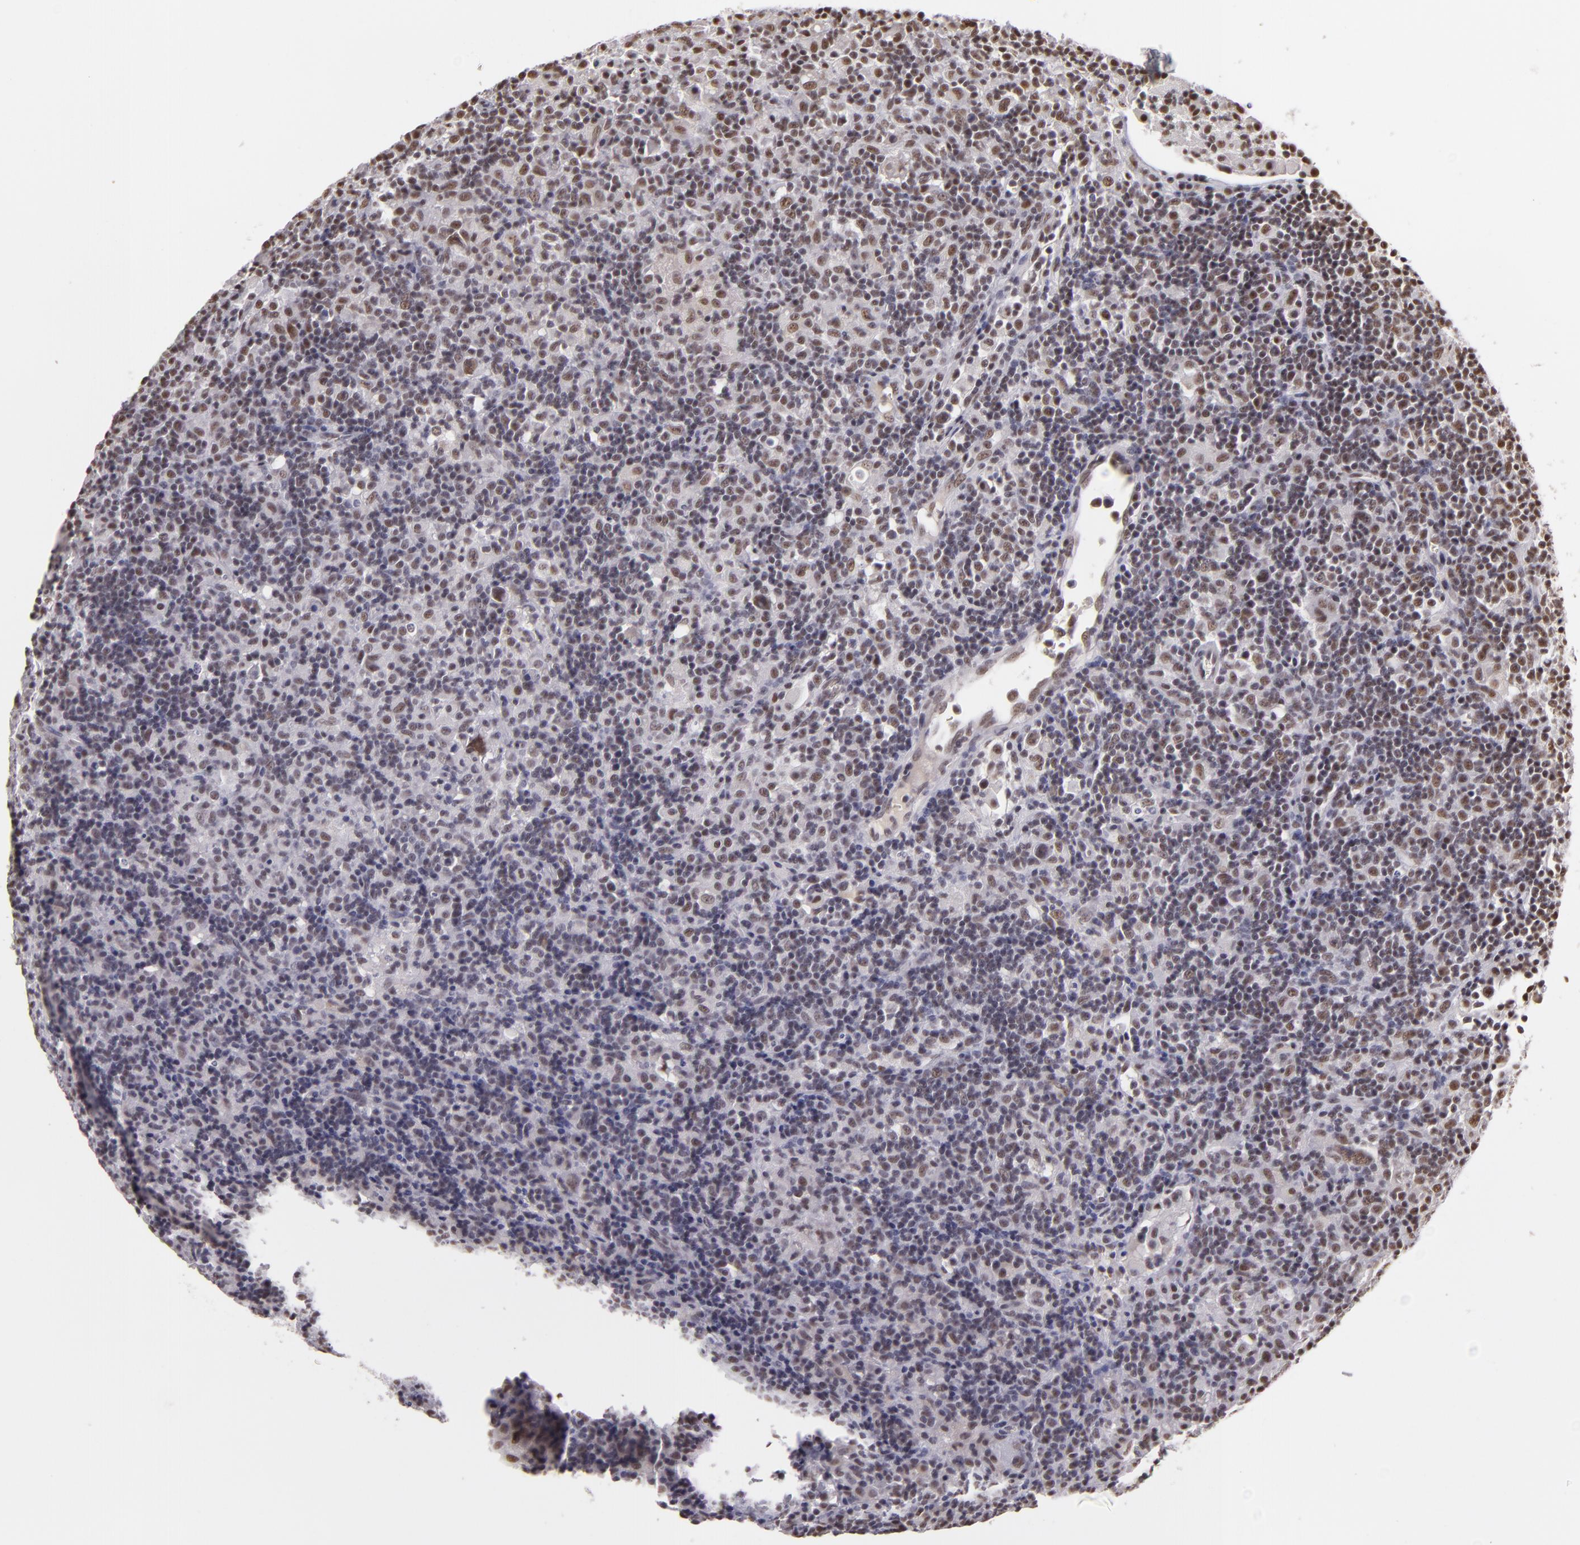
{"staining": {"intensity": "weak", "quantity": "<25%", "location": "nuclear"}, "tissue": "lymphoma", "cell_type": "Tumor cells", "image_type": "cancer", "snomed": [{"axis": "morphology", "description": "Hodgkin's disease, NOS"}, {"axis": "topography", "description": "Lymph node"}], "caption": "Photomicrograph shows no protein positivity in tumor cells of Hodgkin's disease tissue. (IHC, brightfield microscopy, high magnification).", "gene": "INTS6", "patient": {"sex": "male", "age": 46}}